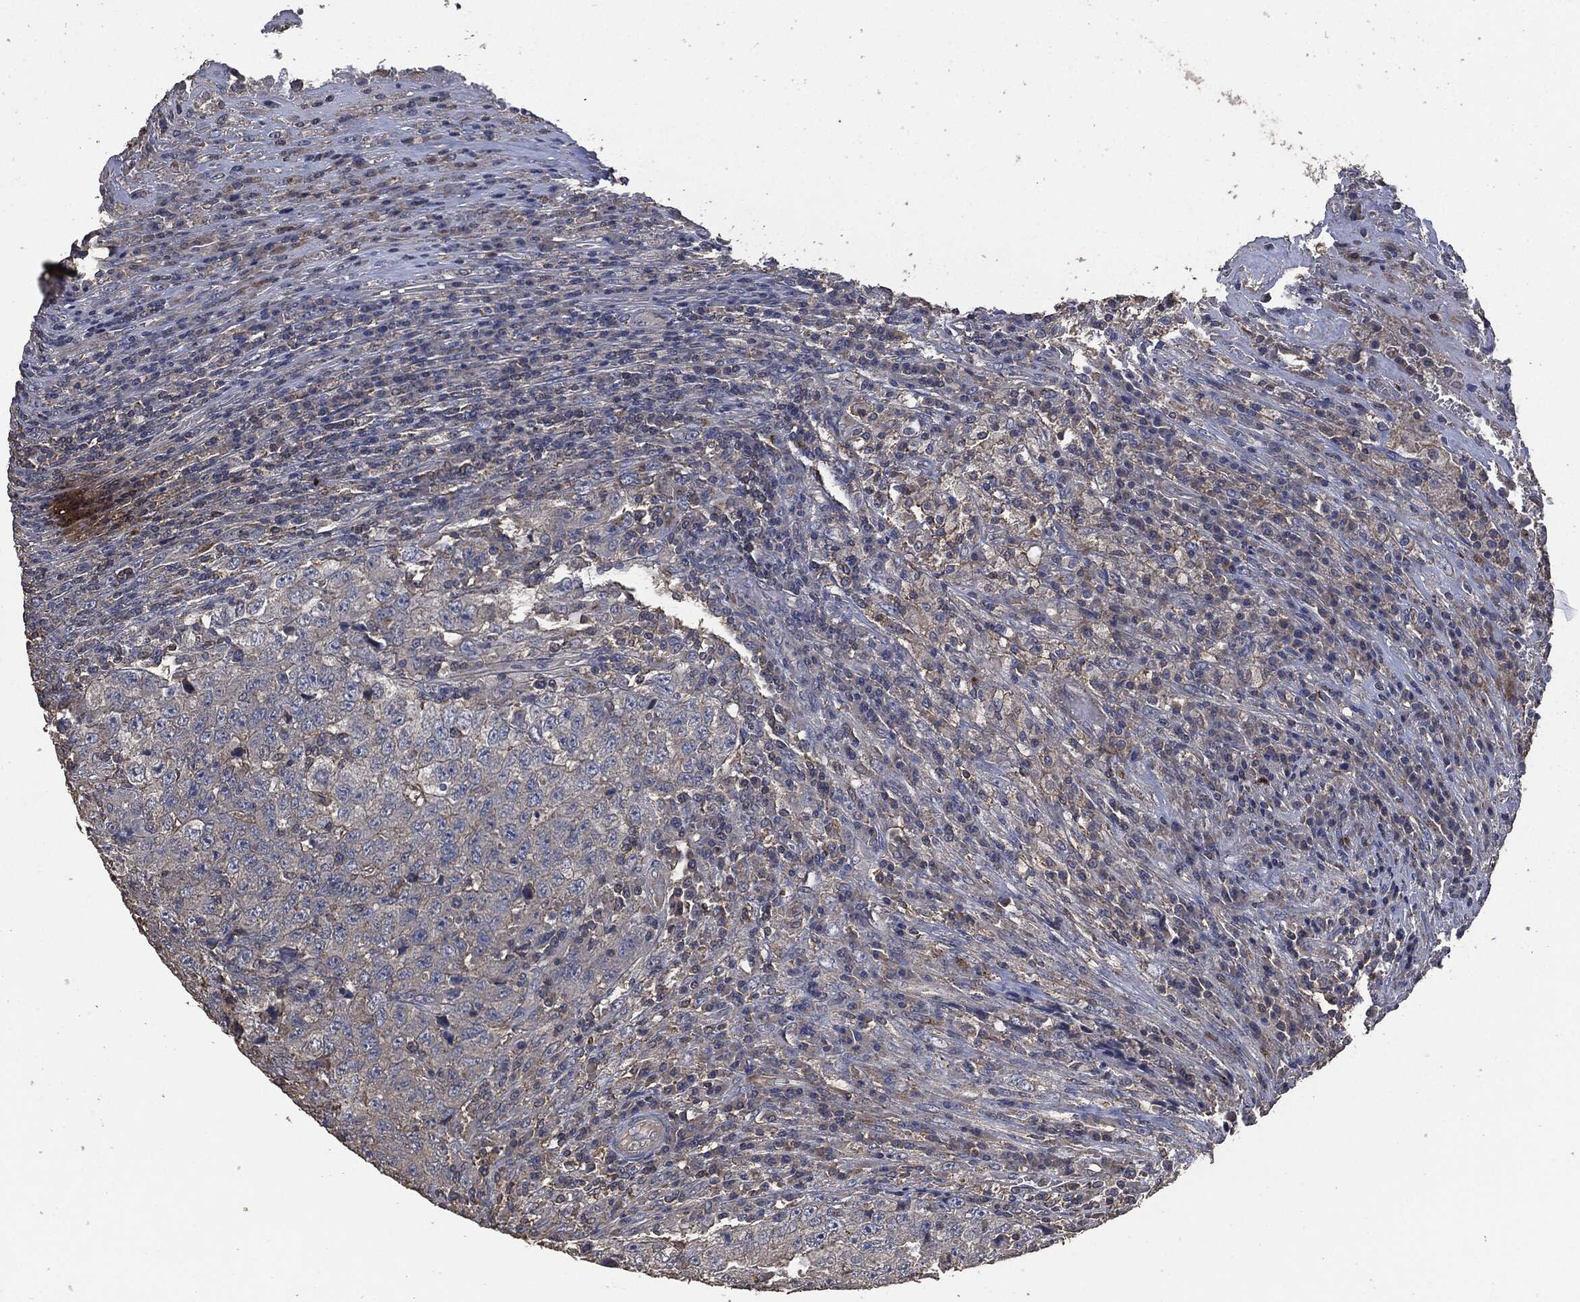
{"staining": {"intensity": "negative", "quantity": "none", "location": "none"}, "tissue": "testis cancer", "cell_type": "Tumor cells", "image_type": "cancer", "snomed": [{"axis": "morphology", "description": "Necrosis, NOS"}, {"axis": "morphology", "description": "Carcinoma, Embryonal, NOS"}, {"axis": "topography", "description": "Testis"}], "caption": "There is no significant positivity in tumor cells of testis cancer.", "gene": "MSLN", "patient": {"sex": "male", "age": 19}}